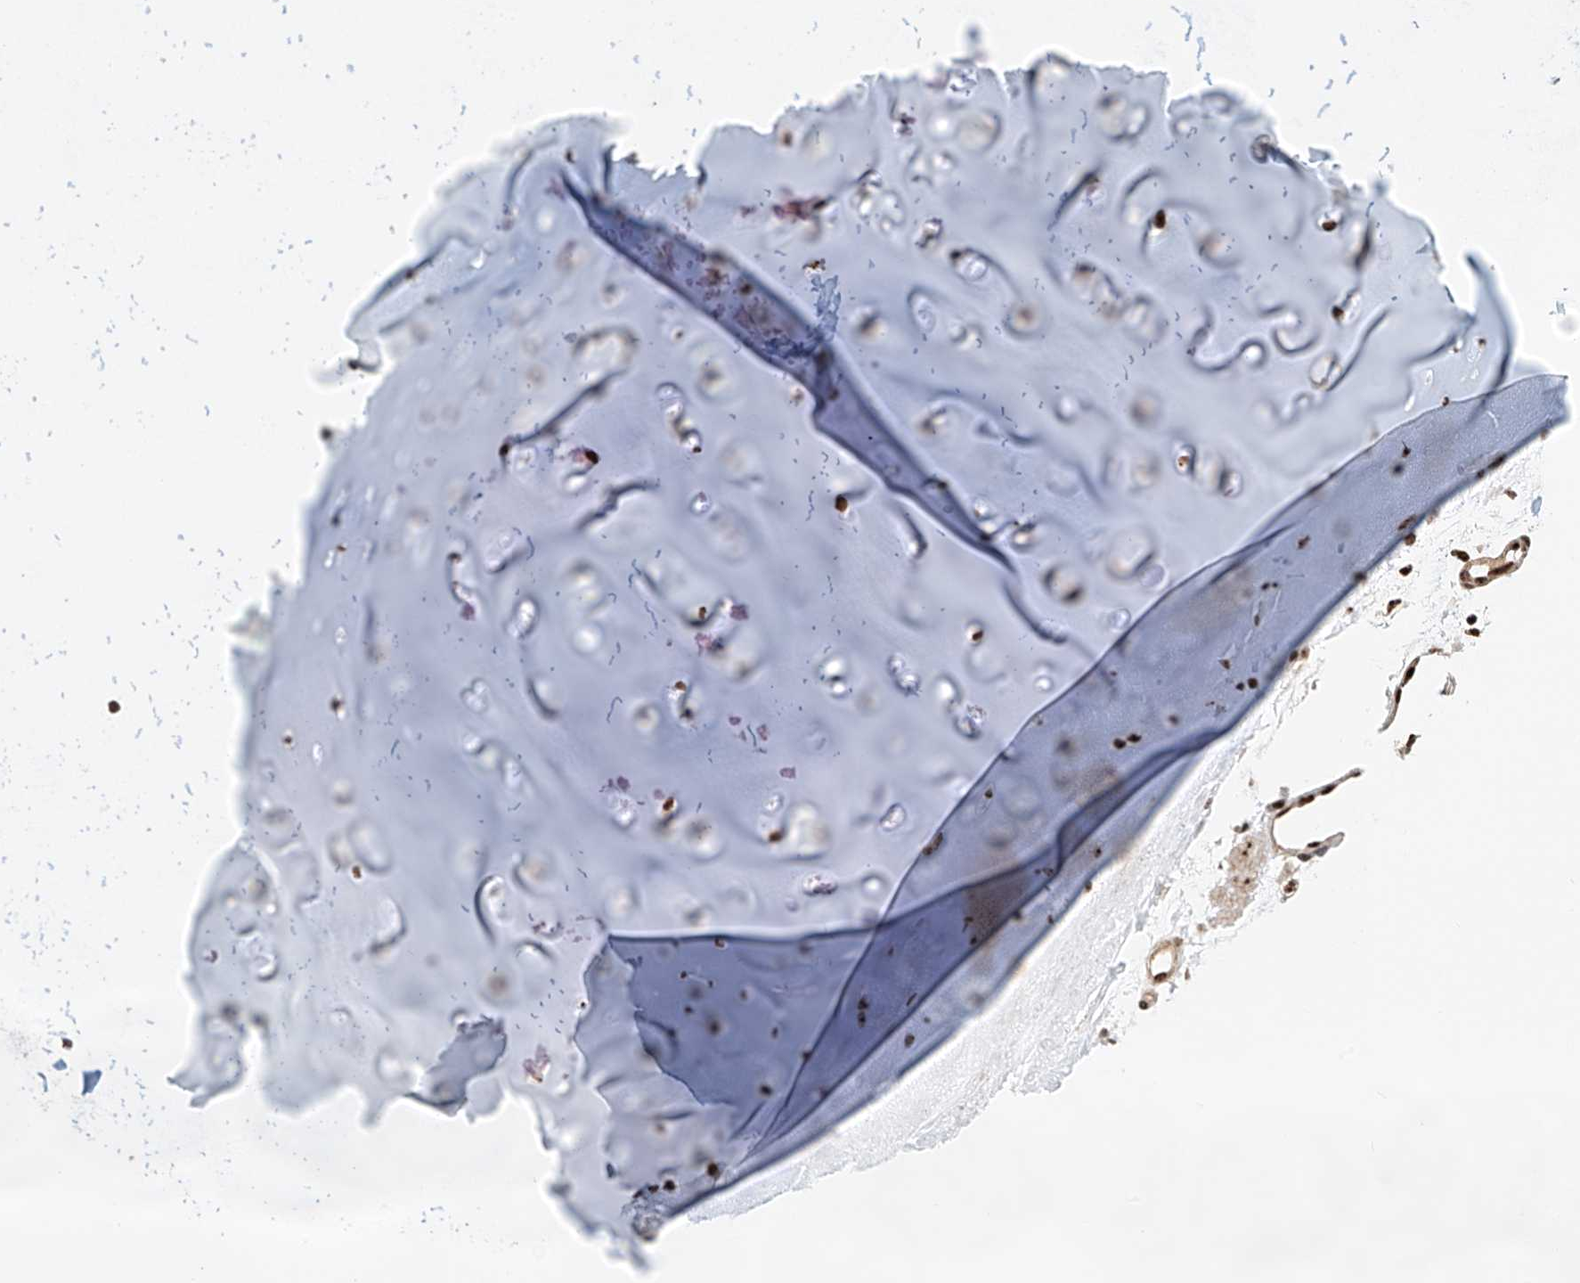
{"staining": {"intensity": "moderate", "quantity": ">75%", "location": "nuclear"}, "tissue": "adipose tissue", "cell_type": "Adipocytes", "image_type": "normal", "snomed": [{"axis": "morphology", "description": "Normal tissue, NOS"}, {"axis": "morphology", "description": "Basal cell carcinoma"}, {"axis": "topography", "description": "Cartilage tissue"}, {"axis": "topography", "description": "Nasopharynx"}, {"axis": "topography", "description": "Oral tissue"}], "caption": "Protein expression analysis of normal human adipose tissue reveals moderate nuclear expression in approximately >75% of adipocytes. The staining is performed using DAB brown chromogen to label protein expression. The nuclei are counter-stained blue using hematoxylin.", "gene": "PRUNE2", "patient": {"sex": "female", "age": 77}}